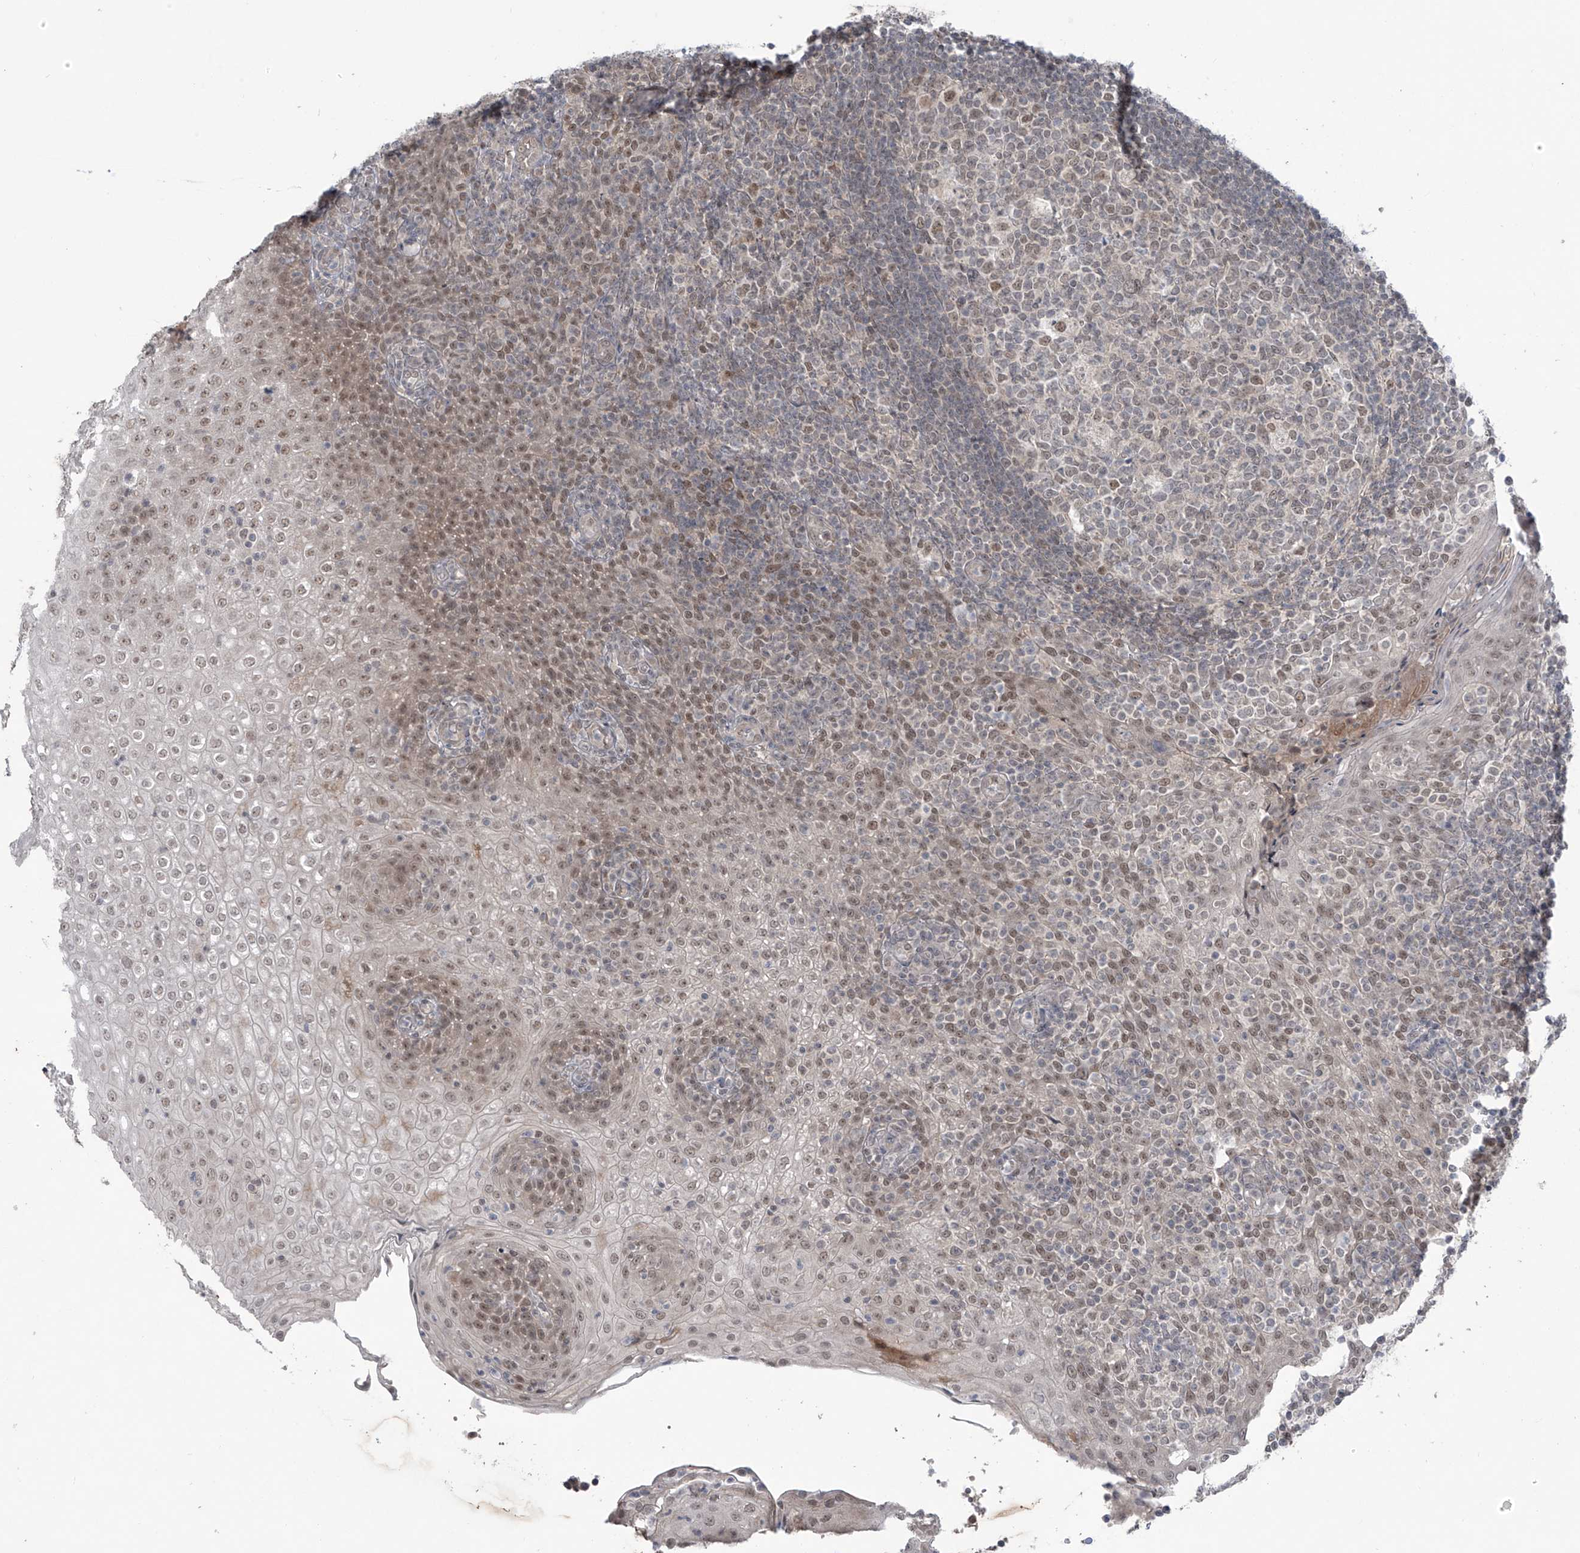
{"staining": {"intensity": "moderate", "quantity": "<25%", "location": "nuclear"}, "tissue": "tonsil", "cell_type": "Germinal center cells", "image_type": "normal", "snomed": [{"axis": "morphology", "description": "Normal tissue, NOS"}, {"axis": "topography", "description": "Tonsil"}], "caption": "Normal tonsil reveals moderate nuclear expression in approximately <25% of germinal center cells, visualized by immunohistochemistry.", "gene": "OGT", "patient": {"sex": "female", "age": 19}}